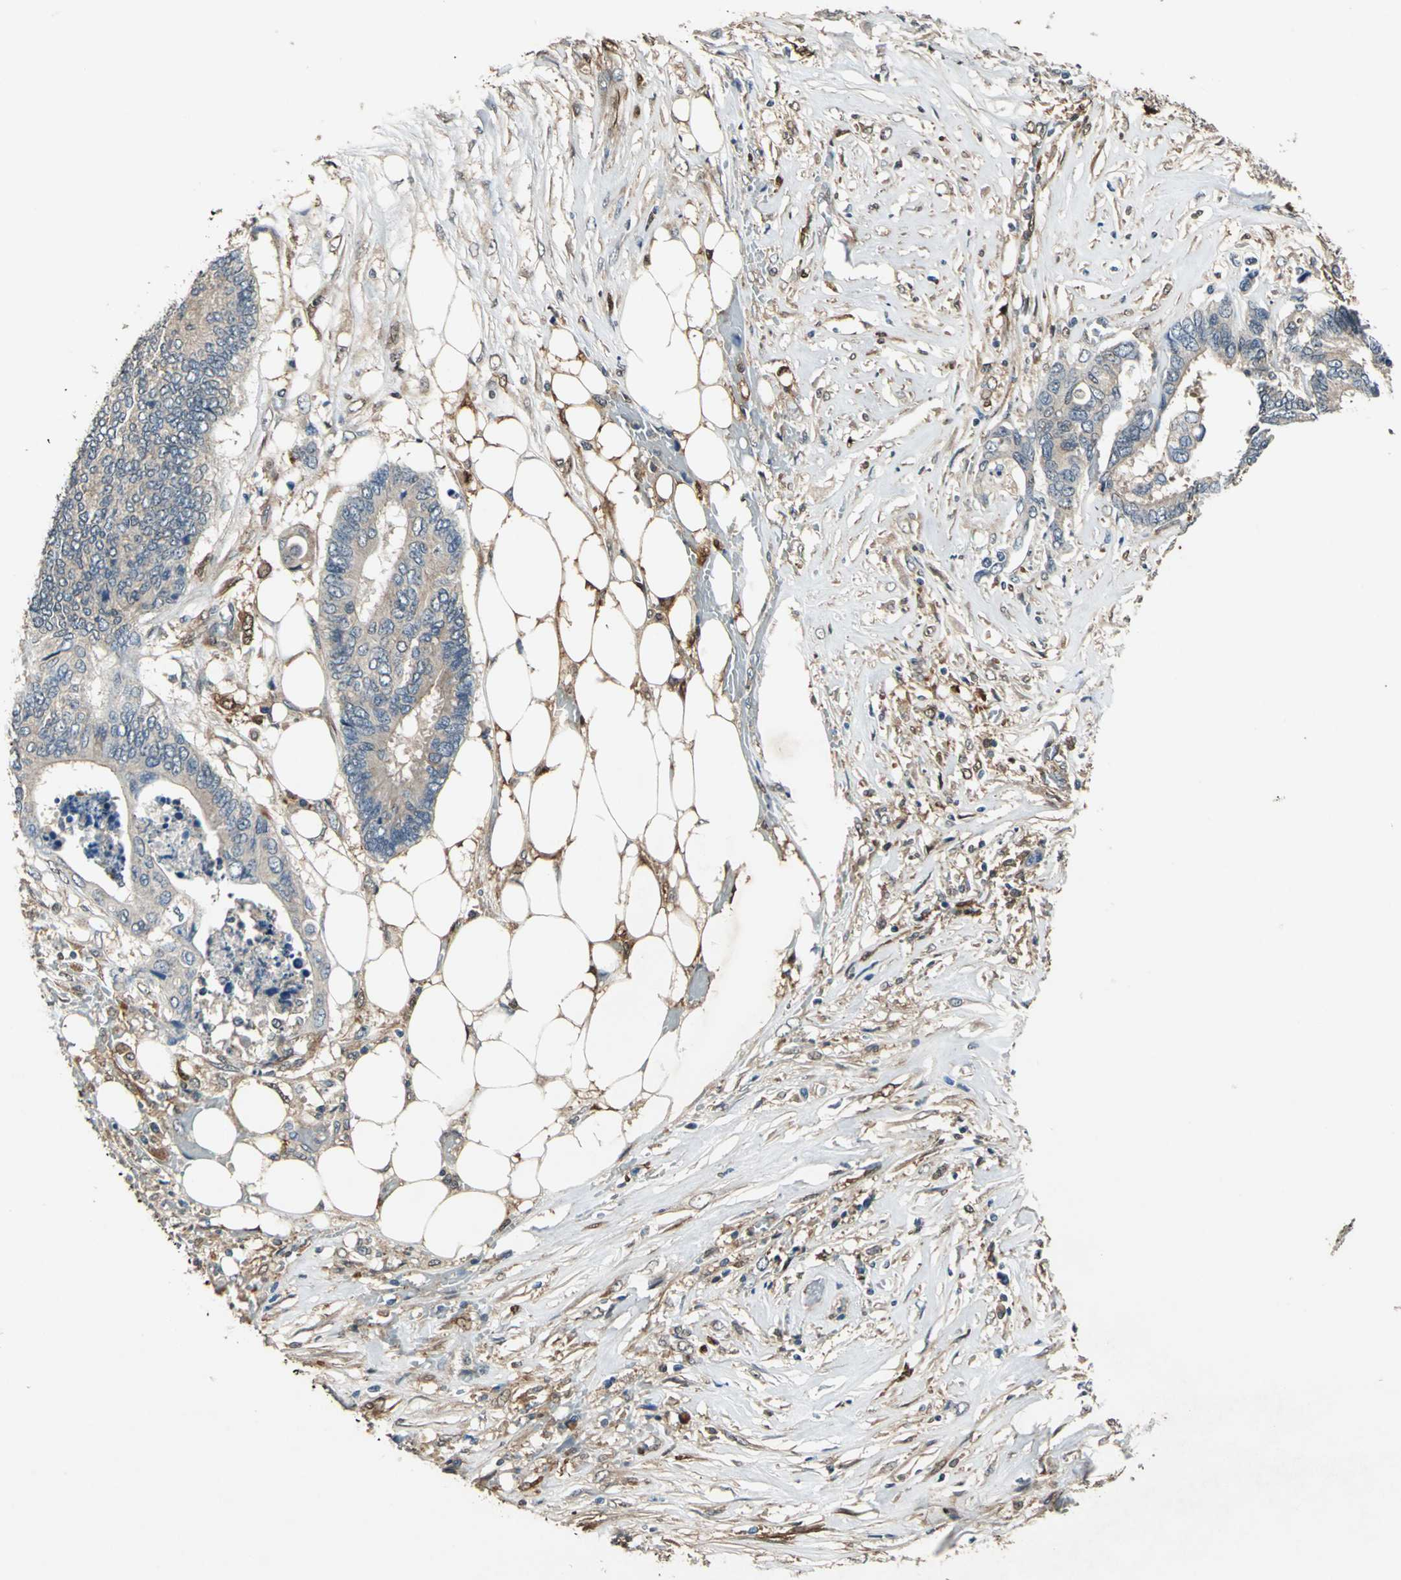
{"staining": {"intensity": "weak", "quantity": ">75%", "location": "cytoplasmic/membranous"}, "tissue": "colorectal cancer", "cell_type": "Tumor cells", "image_type": "cancer", "snomed": [{"axis": "morphology", "description": "Adenocarcinoma, NOS"}, {"axis": "topography", "description": "Rectum"}], "caption": "Colorectal cancer was stained to show a protein in brown. There is low levels of weak cytoplasmic/membranous positivity in approximately >75% of tumor cells.", "gene": "RRM2B", "patient": {"sex": "male", "age": 55}}